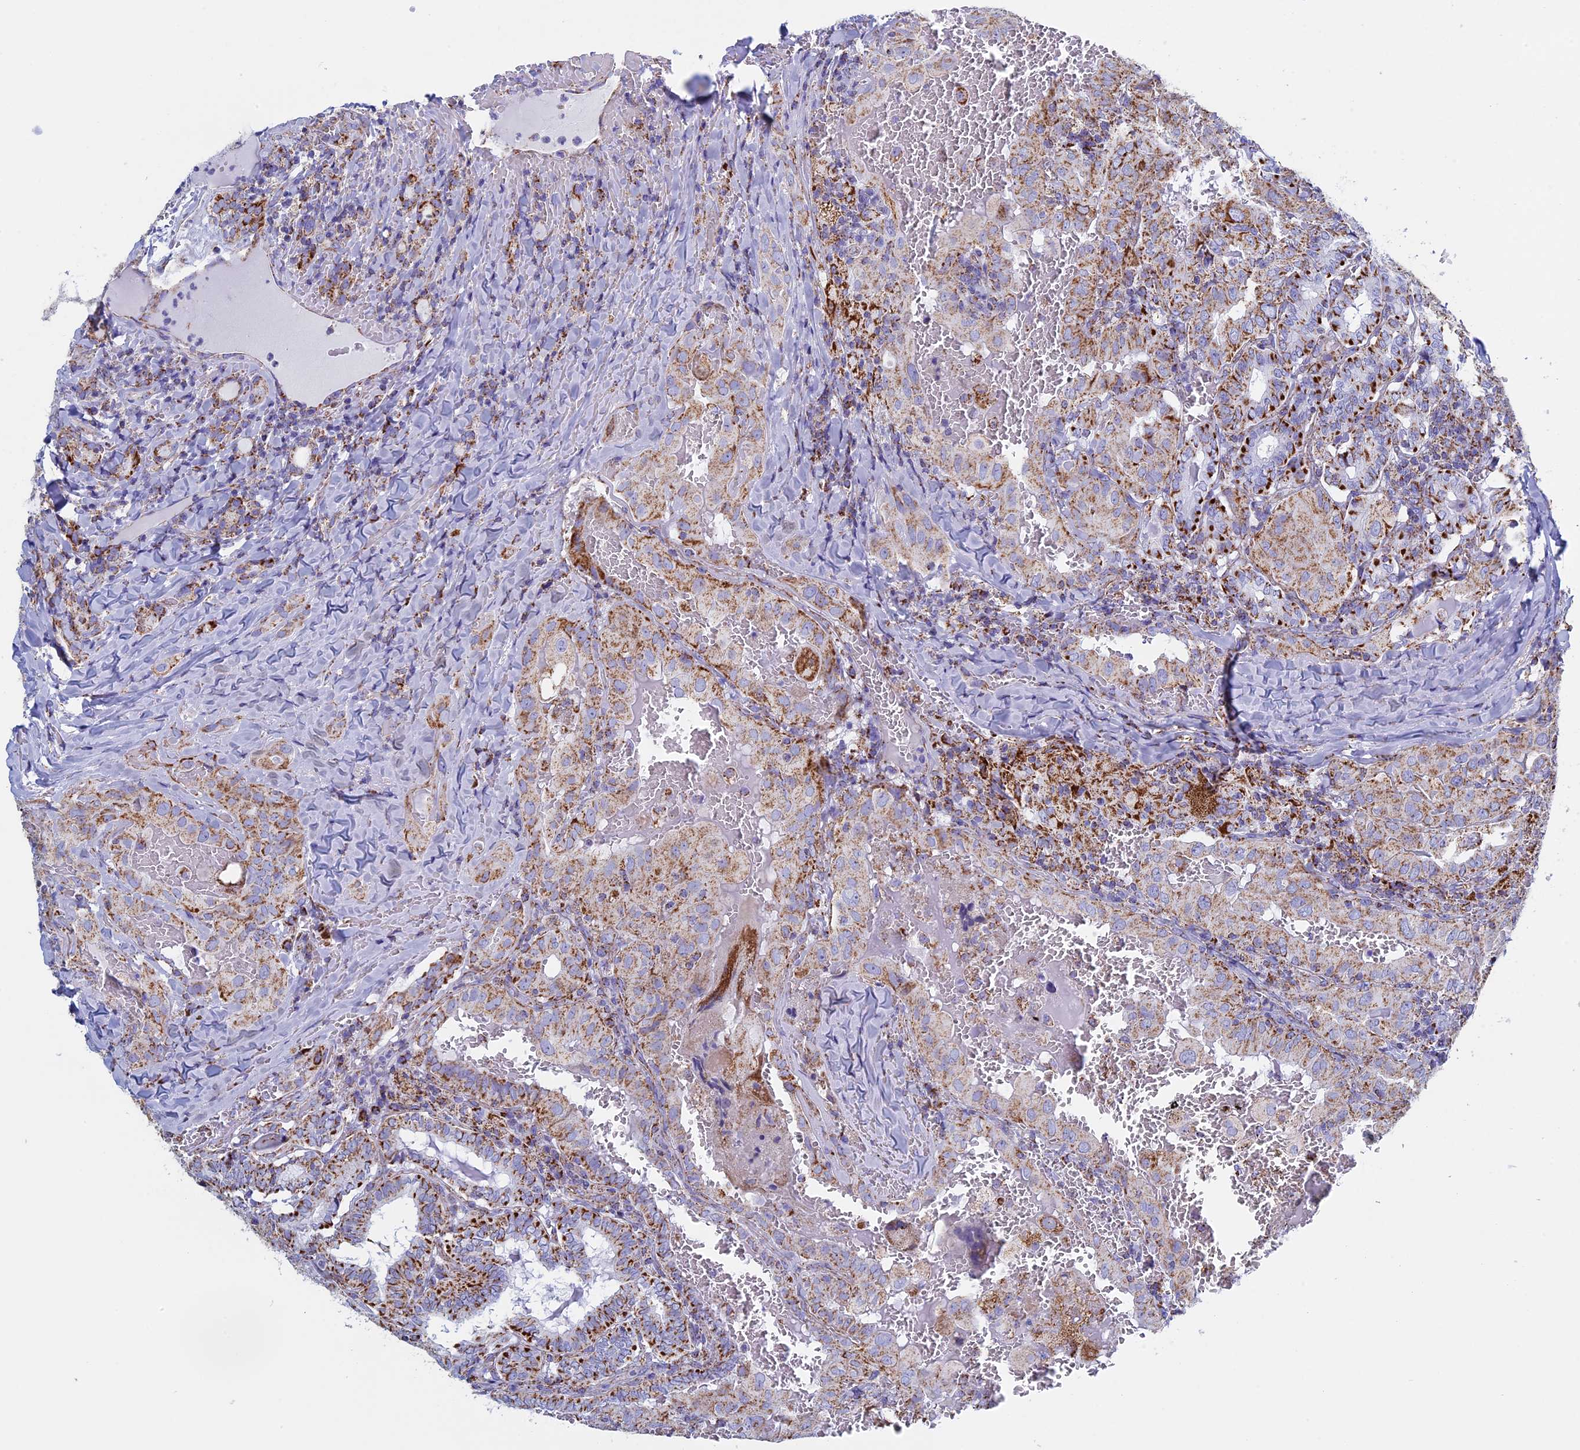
{"staining": {"intensity": "strong", "quantity": ">75%", "location": "cytoplasmic/membranous"}, "tissue": "thyroid cancer", "cell_type": "Tumor cells", "image_type": "cancer", "snomed": [{"axis": "morphology", "description": "Papillary adenocarcinoma, NOS"}, {"axis": "topography", "description": "Thyroid gland"}], "caption": "High-power microscopy captured an IHC histopathology image of thyroid papillary adenocarcinoma, revealing strong cytoplasmic/membranous staining in about >75% of tumor cells.", "gene": "UQCRFS1", "patient": {"sex": "female", "age": 72}}